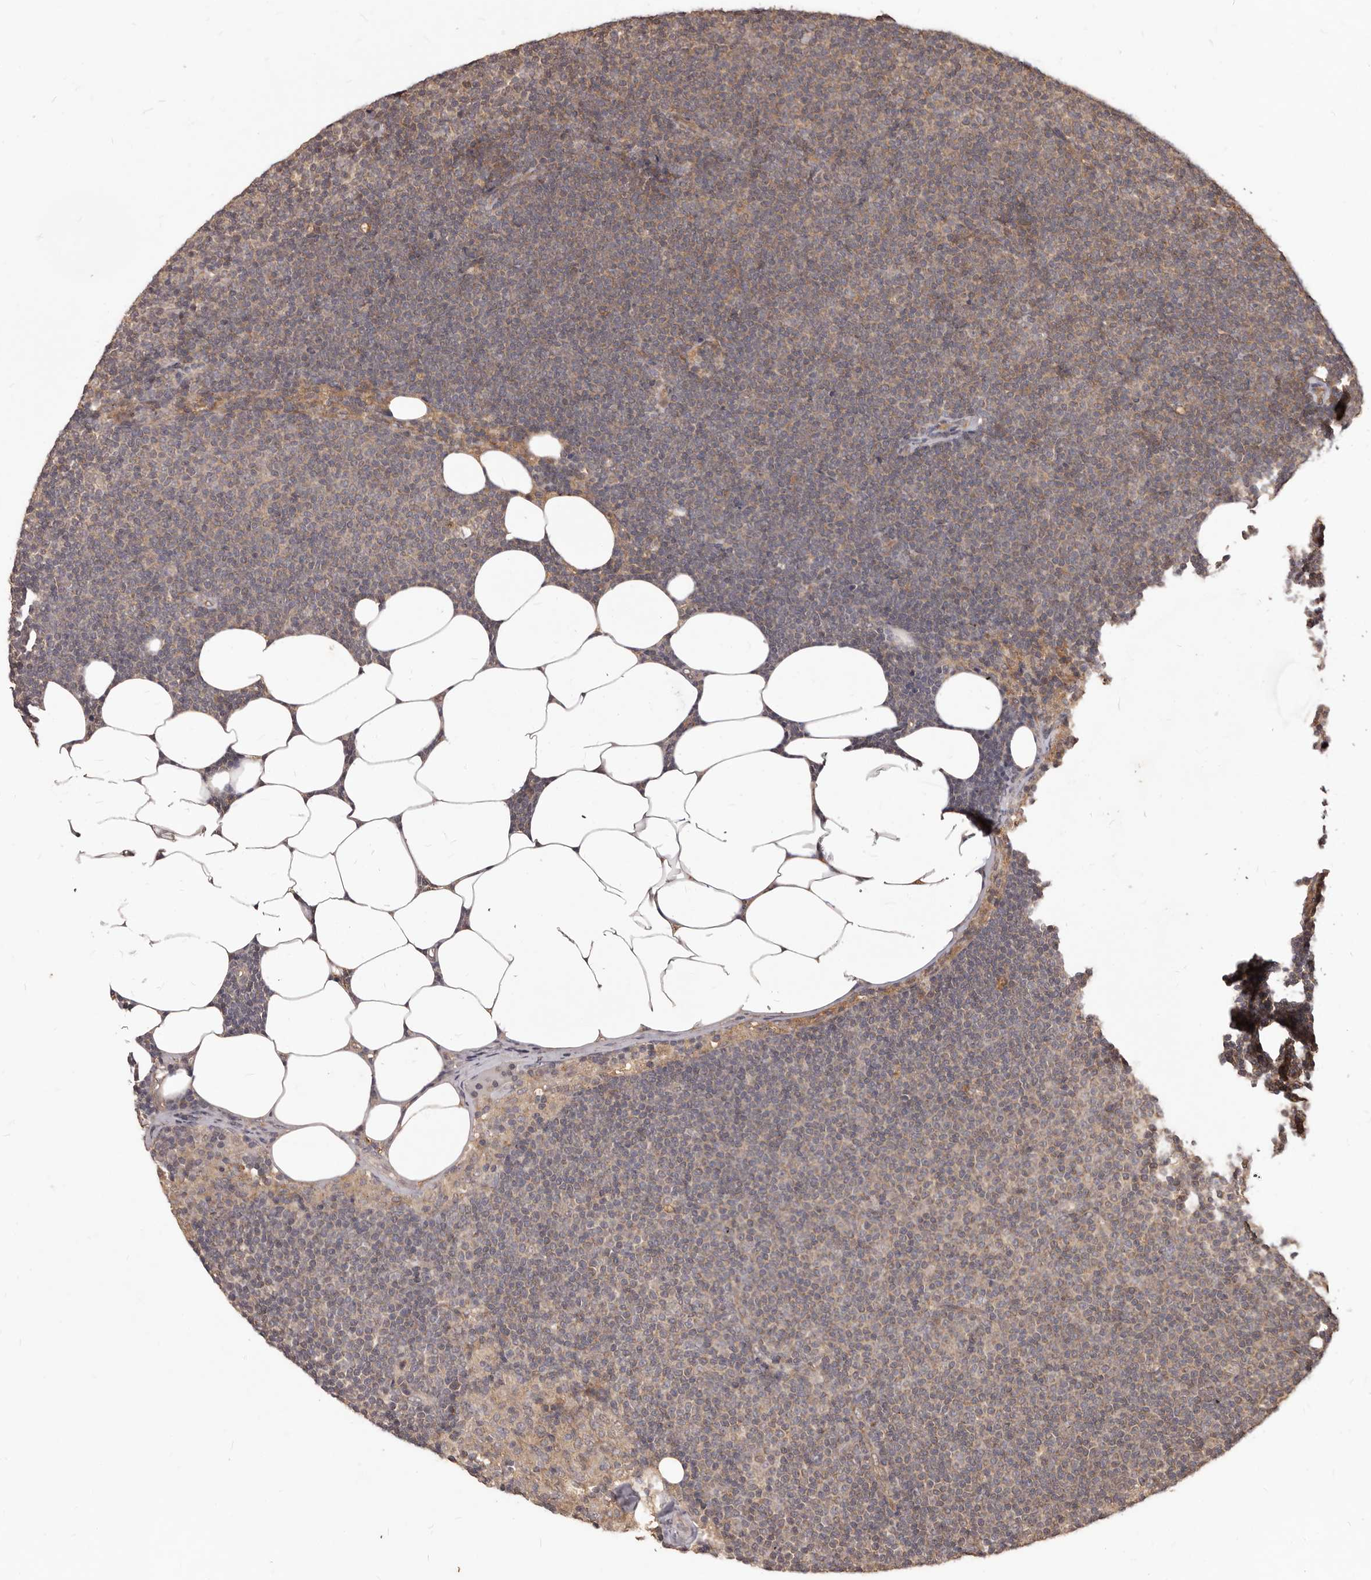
{"staining": {"intensity": "weak", "quantity": "<25%", "location": "cytoplasmic/membranous"}, "tissue": "lymphoma", "cell_type": "Tumor cells", "image_type": "cancer", "snomed": [{"axis": "morphology", "description": "Malignant lymphoma, non-Hodgkin's type, Low grade"}, {"axis": "topography", "description": "Lymph node"}], "caption": "Photomicrograph shows no significant protein positivity in tumor cells of lymphoma.", "gene": "MTO1", "patient": {"sex": "female", "age": 53}}